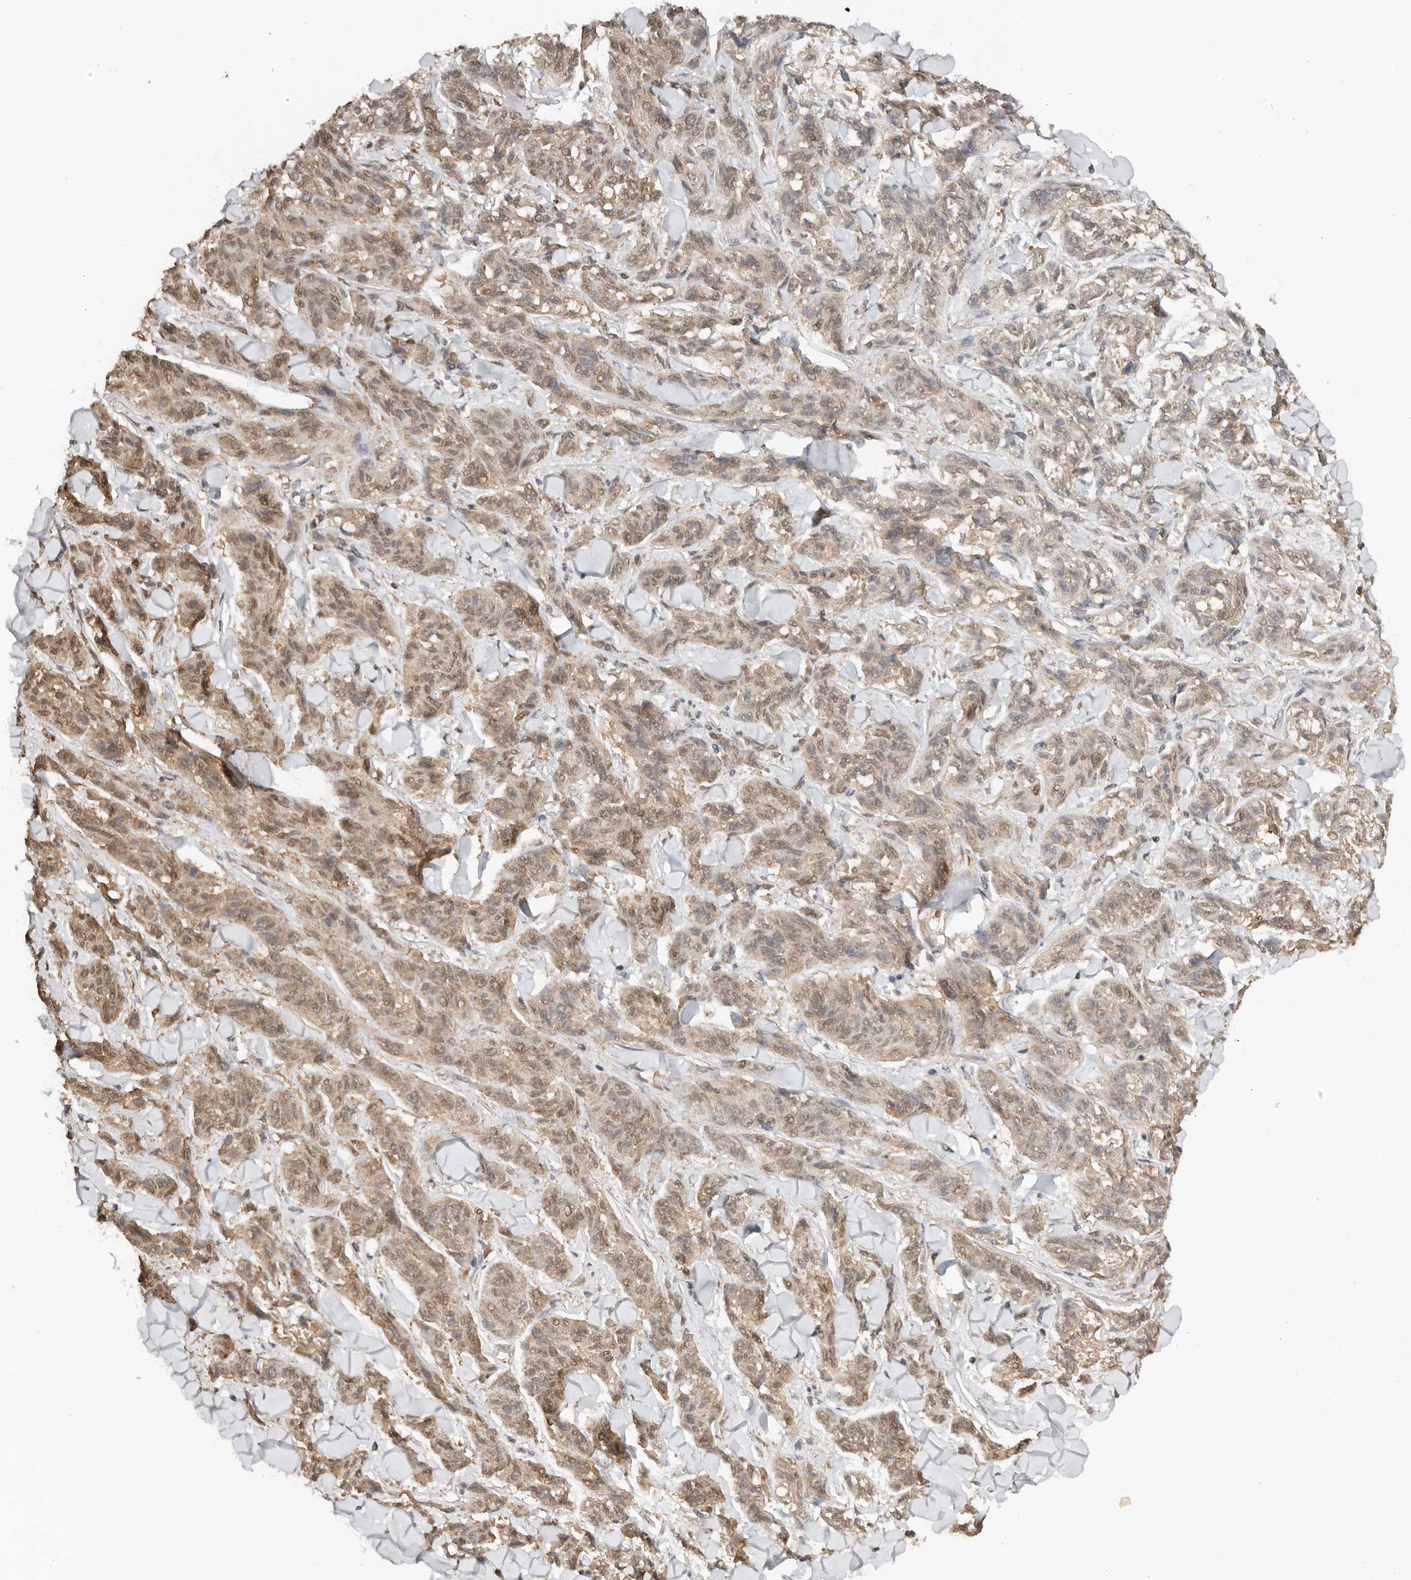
{"staining": {"intensity": "moderate", "quantity": "25%-75%", "location": "nuclear"}, "tissue": "melanoma", "cell_type": "Tumor cells", "image_type": "cancer", "snomed": [{"axis": "morphology", "description": "Malignant melanoma, NOS"}, {"axis": "topography", "description": "Skin"}], "caption": "Immunohistochemistry of melanoma shows medium levels of moderate nuclear positivity in about 25%-75% of tumor cells.", "gene": "SEC14L1", "patient": {"sex": "male", "age": 53}}